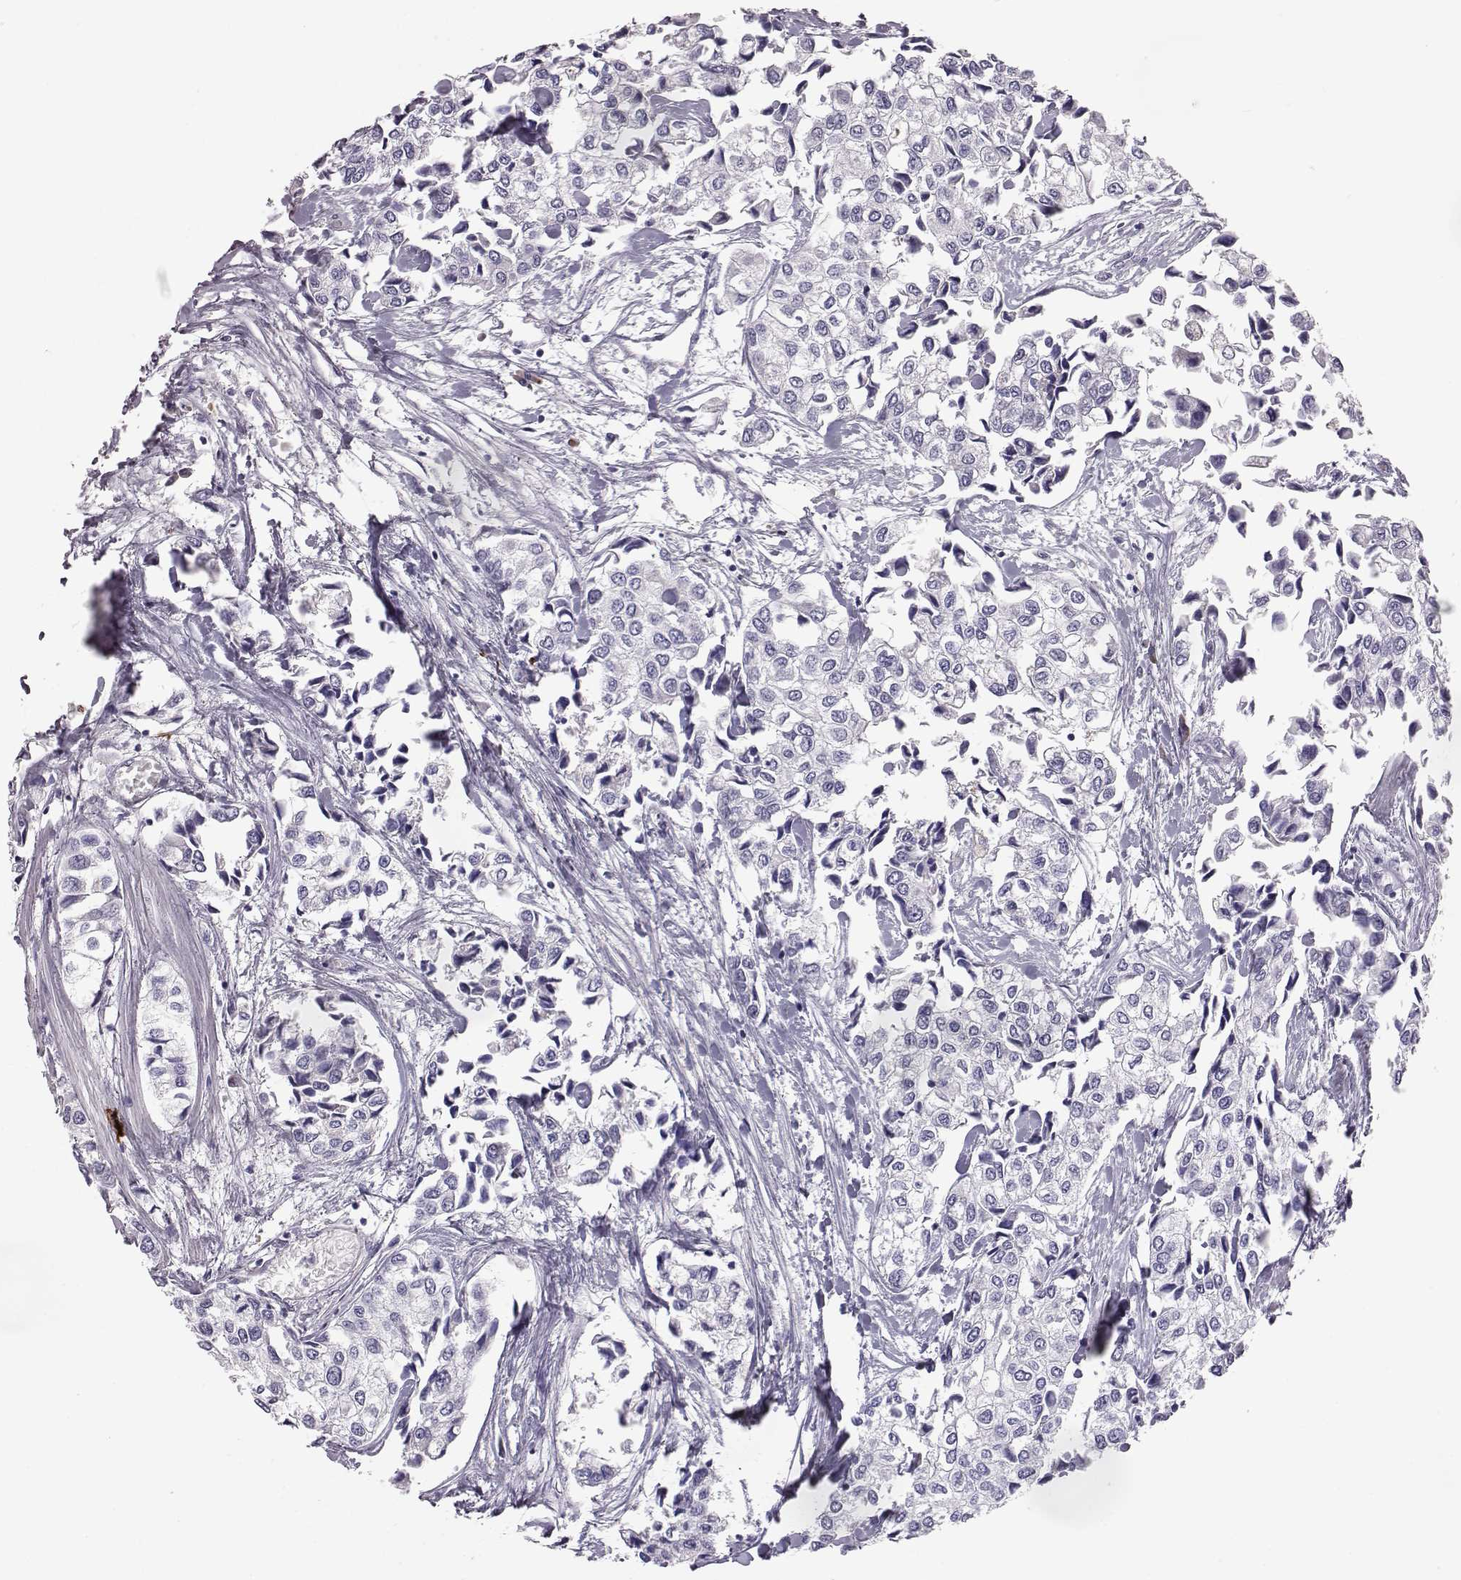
{"staining": {"intensity": "negative", "quantity": "none", "location": "none"}, "tissue": "urothelial cancer", "cell_type": "Tumor cells", "image_type": "cancer", "snomed": [{"axis": "morphology", "description": "Urothelial carcinoma, High grade"}, {"axis": "topography", "description": "Urinary bladder"}], "caption": "The image reveals no significant staining in tumor cells of urothelial cancer.", "gene": "ADGRG5", "patient": {"sex": "male", "age": 73}}